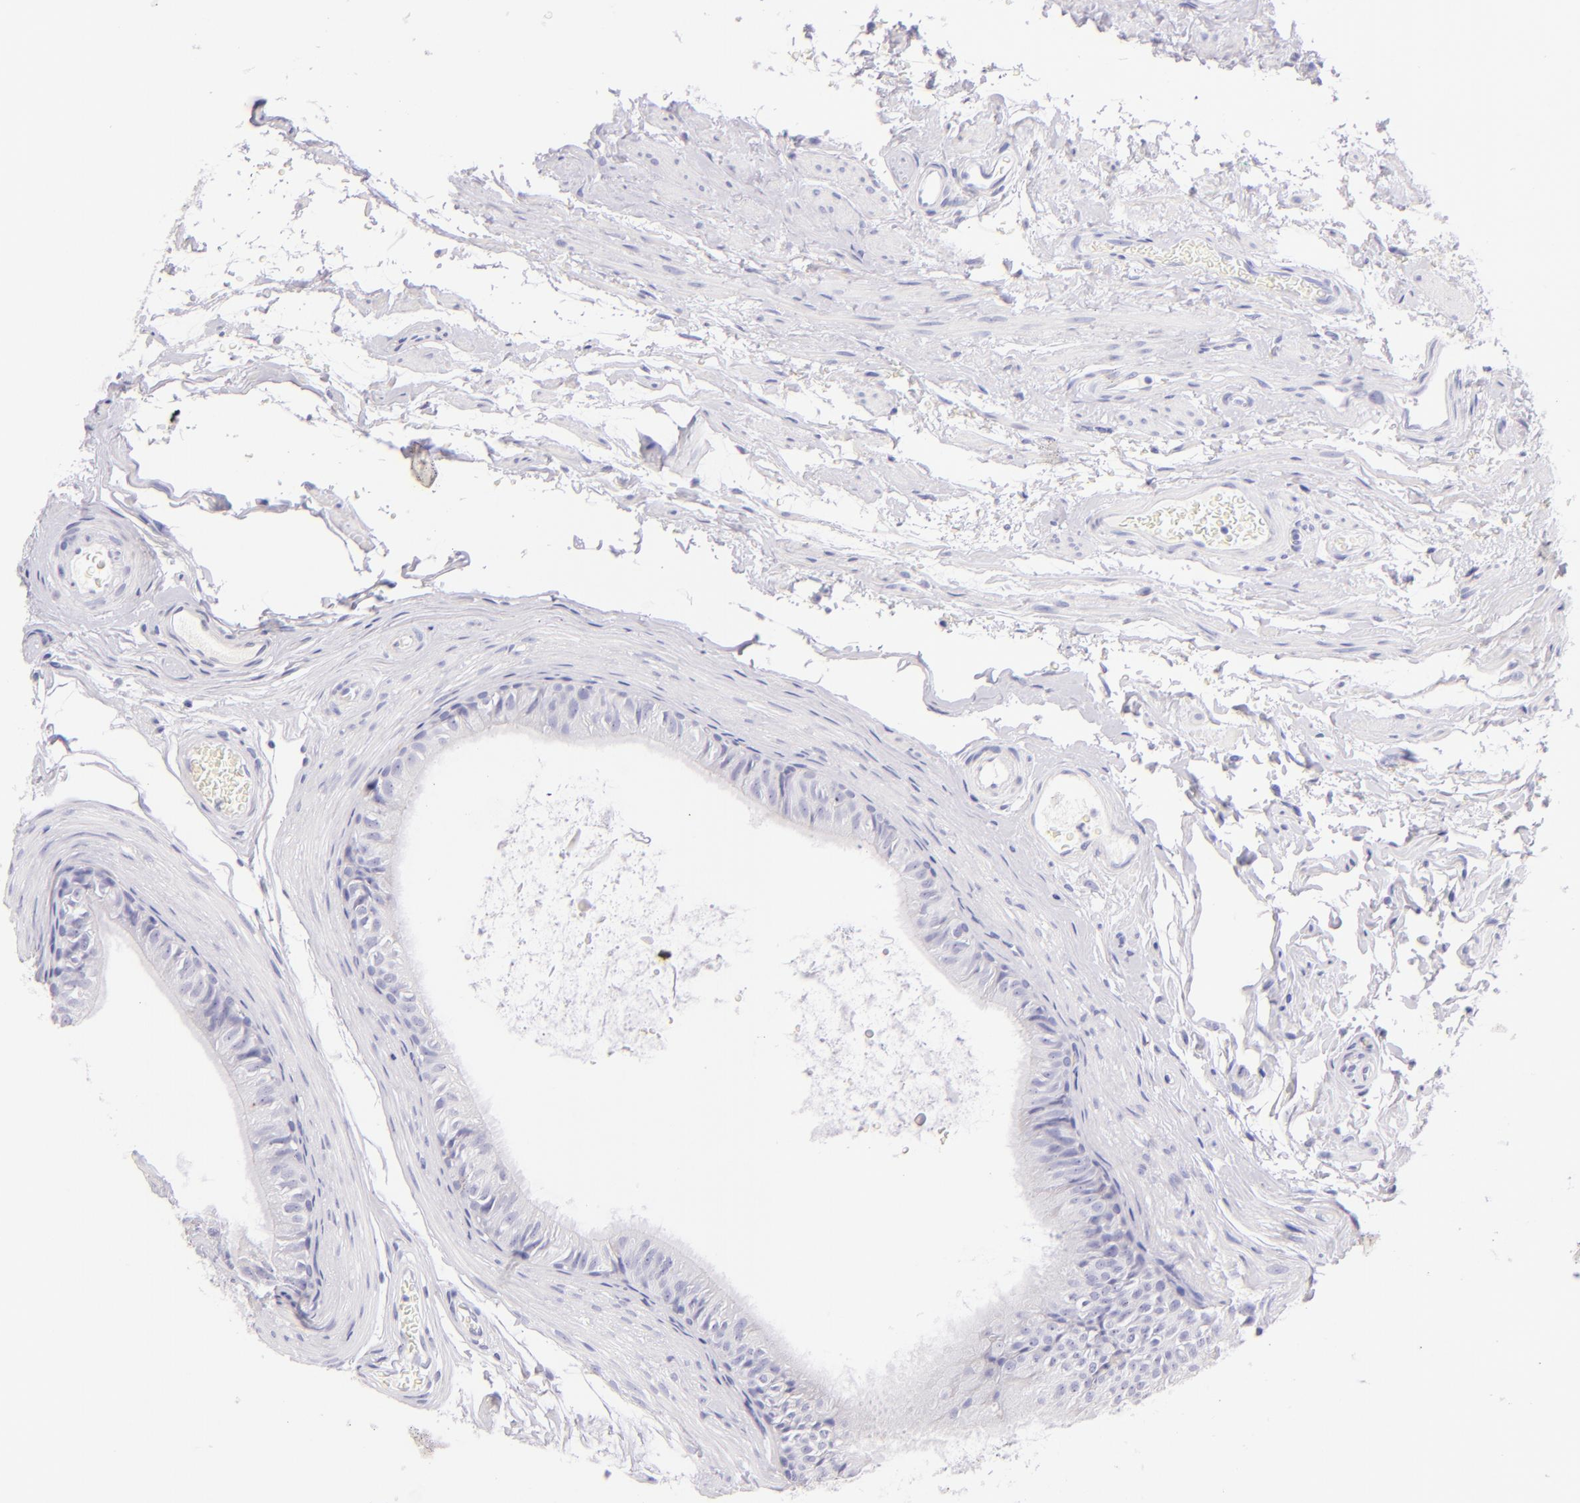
{"staining": {"intensity": "negative", "quantity": "none", "location": "none"}, "tissue": "epididymis", "cell_type": "Glandular cells", "image_type": "normal", "snomed": [{"axis": "morphology", "description": "Normal tissue, NOS"}, {"axis": "topography", "description": "Testis"}, {"axis": "topography", "description": "Epididymis"}], "caption": "An IHC photomicrograph of normal epididymis is shown. There is no staining in glandular cells of epididymis. The staining is performed using DAB (3,3'-diaminobenzidine) brown chromogen with nuclei counter-stained in using hematoxylin.", "gene": "SDC1", "patient": {"sex": "male", "age": 36}}